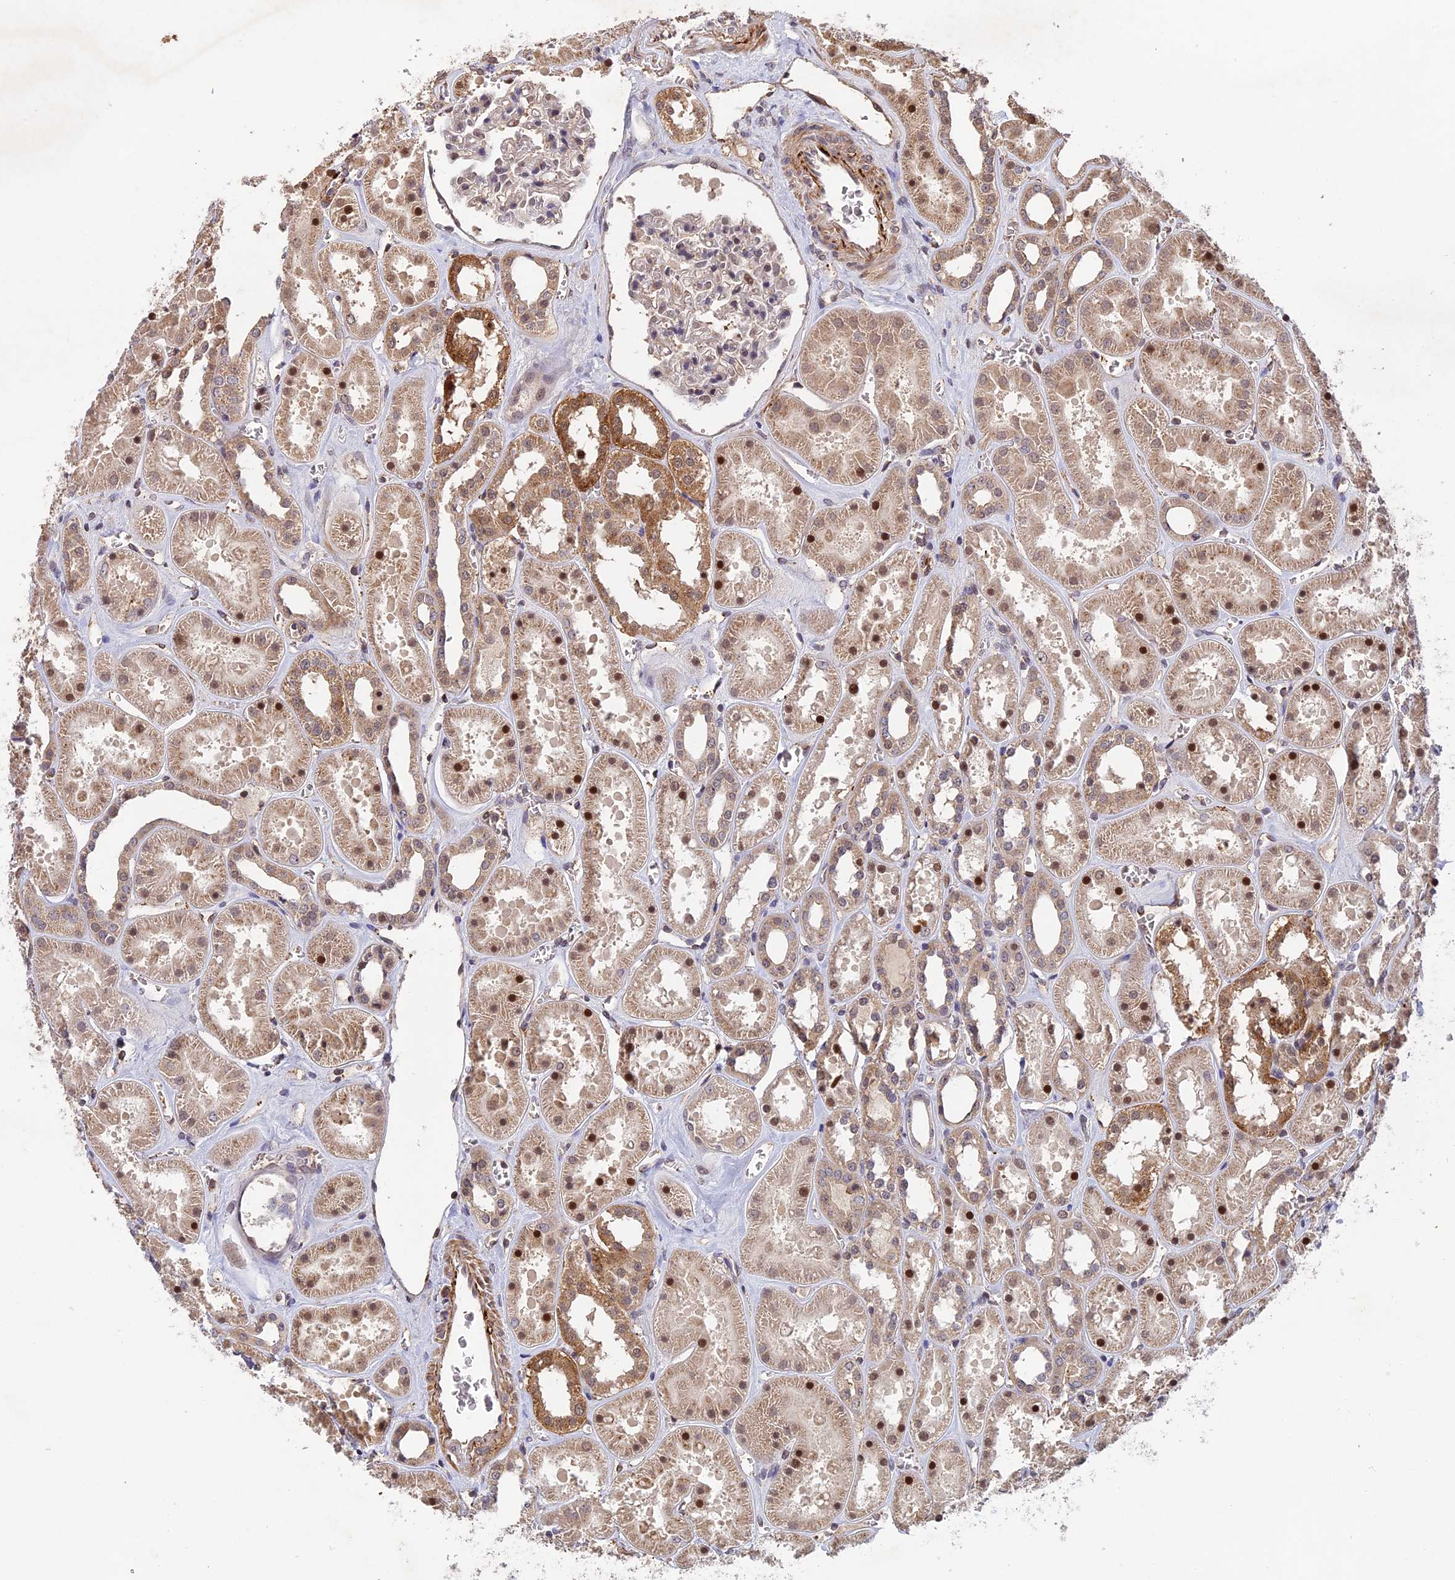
{"staining": {"intensity": "weak", "quantity": "<25%", "location": "nuclear"}, "tissue": "kidney", "cell_type": "Cells in glomeruli", "image_type": "normal", "snomed": [{"axis": "morphology", "description": "Normal tissue, NOS"}, {"axis": "topography", "description": "Kidney"}], "caption": "IHC of unremarkable human kidney exhibits no staining in cells in glomeruli.", "gene": "FAM98C", "patient": {"sex": "female", "age": 41}}